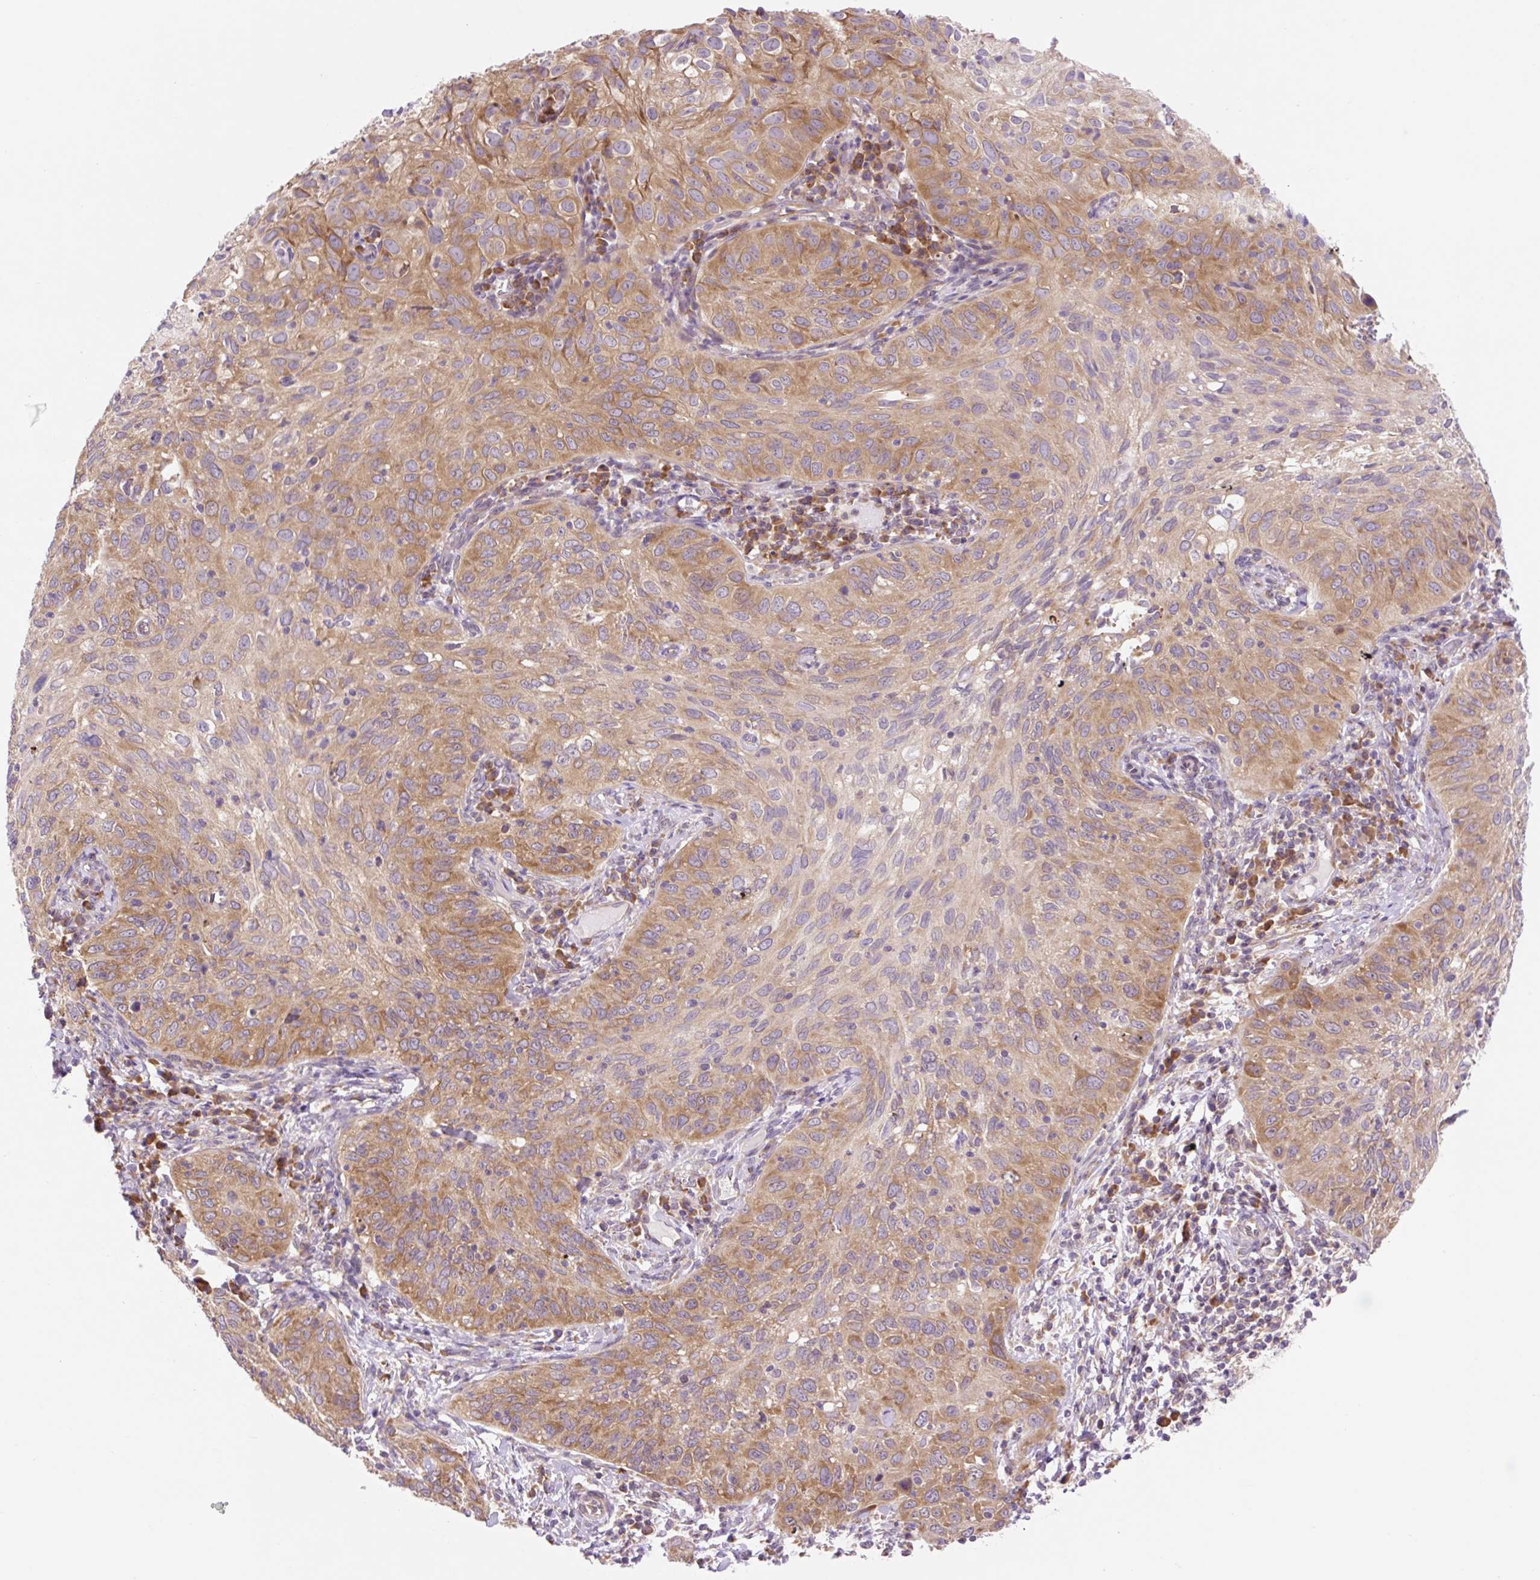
{"staining": {"intensity": "moderate", "quantity": ">75%", "location": "cytoplasmic/membranous"}, "tissue": "cervical cancer", "cell_type": "Tumor cells", "image_type": "cancer", "snomed": [{"axis": "morphology", "description": "Squamous cell carcinoma, NOS"}, {"axis": "topography", "description": "Cervix"}], "caption": "Immunohistochemical staining of human cervical cancer shows medium levels of moderate cytoplasmic/membranous expression in approximately >75% of tumor cells.", "gene": "GPR45", "patient": {"sex": "female", "age": 52}}